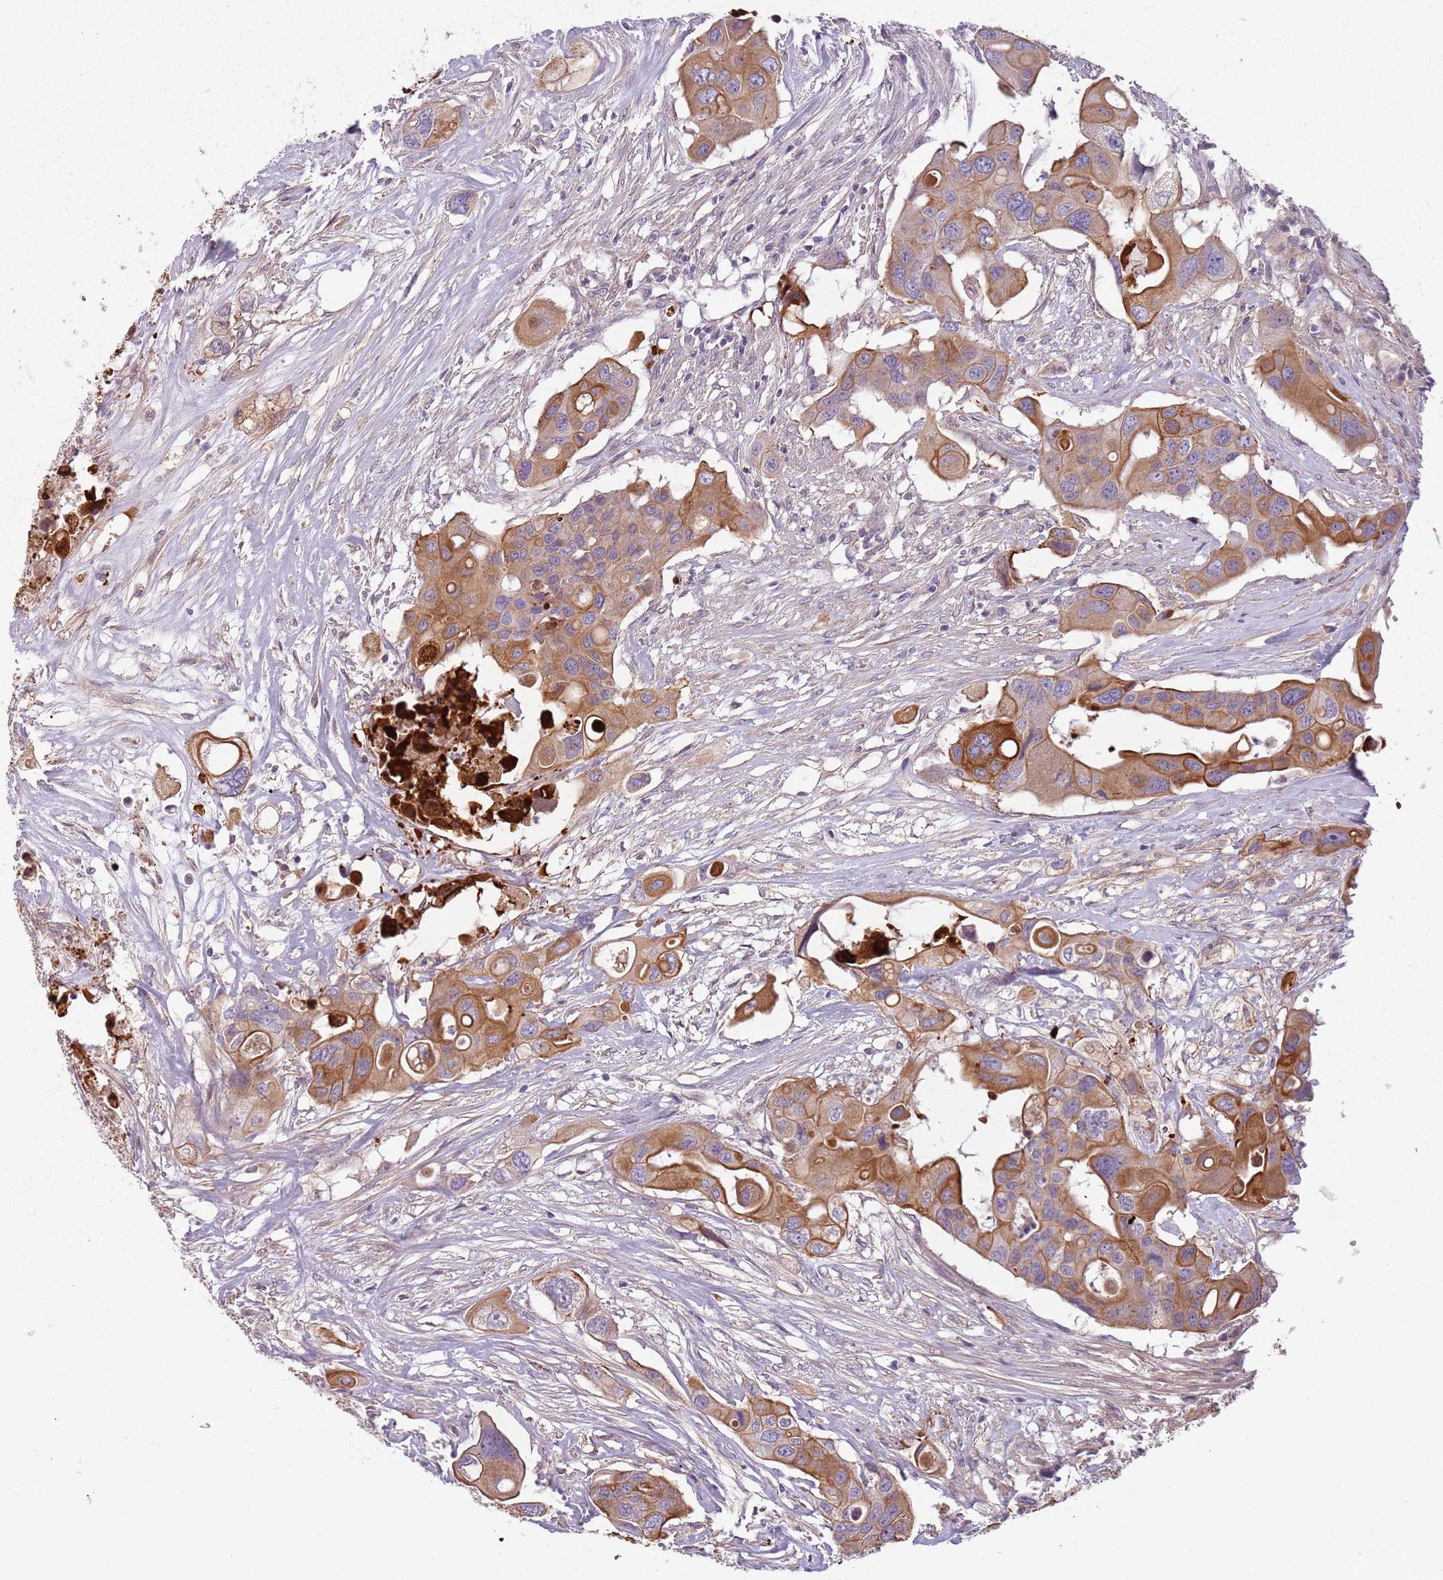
{"staining": {"intensity": "moderate", "quantity": ">75%", "location": "cytoplasmic/membranous"}, "tissue": "colorectal cancer", "cell_type": "Tumor cells", "image_type": "cancer", "snomed": [{"axis": "morphology", "description": "Adenocarcinoma, NOS"}, {"axis": "topography", "description": "Colon"}], "caption": "An IHC histopathology image of neoplastic tissue is shown. Protein staining in brown shows moderate cytoplasmic/membranous positivity in adenocarcinoma (colorectal) within tumor cells. The staining was performed using DAB (3,3'-diaminobenzidine), with brown indicating positive protein expression. Nuclei are stained blue with hematoxylin.", "gene": "TLCD2", "patient": {"sex": "male", "age": 77}}